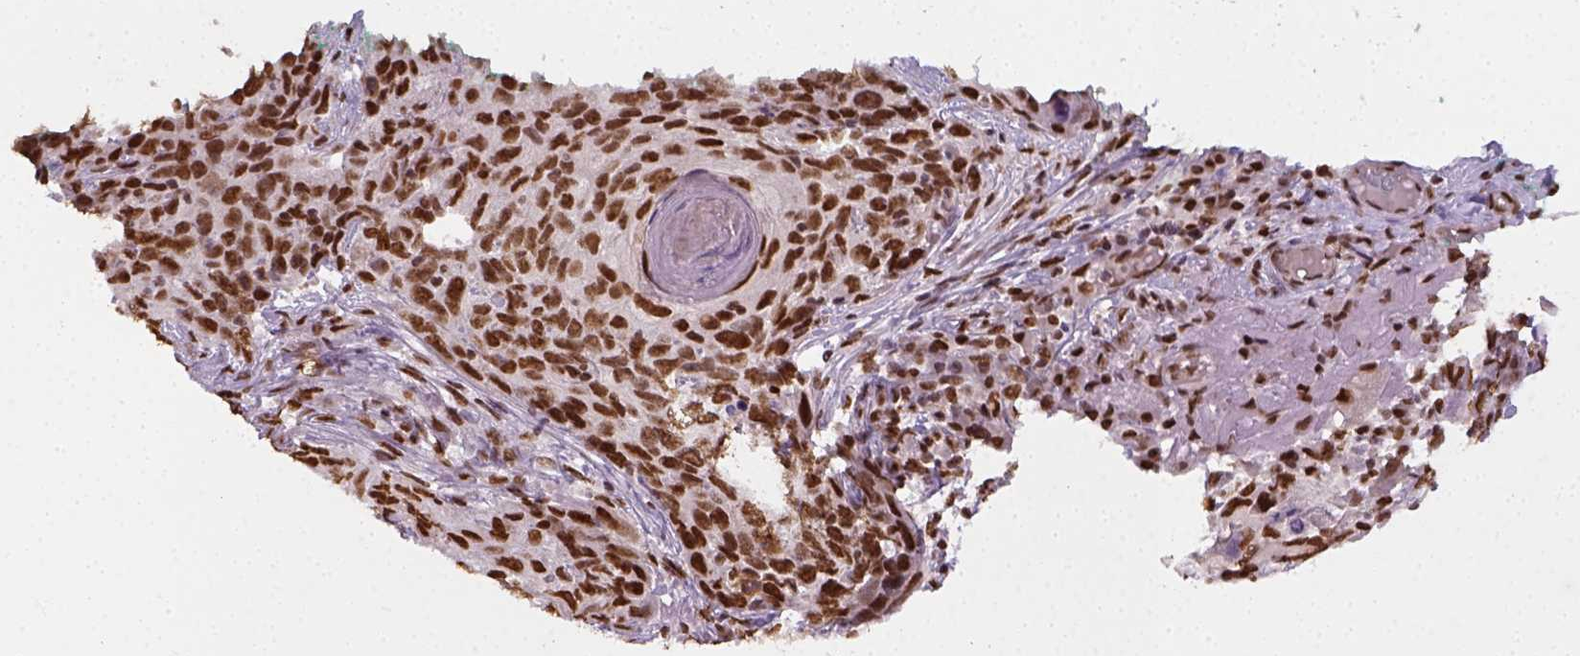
{"staining": {"intensity": "strong", "quantity": ">75%", "location": "nuclear"}, "tissue": "skin cancer", "cell_type": "Tumor cells", "image_type": "cancer", "snomed": [{"axis": "morphology", "description": "Squamous cell carcinoma, NOS"}, {"axis": "topography", "description": "Skin"}], "caption": "Strong nuclear positivity for a protein is present in about >75% of tumor cells of skin cancer using immunohistochemistry.", "gene": "FANCE", "patient": {"sex": "male", "age": 92}}